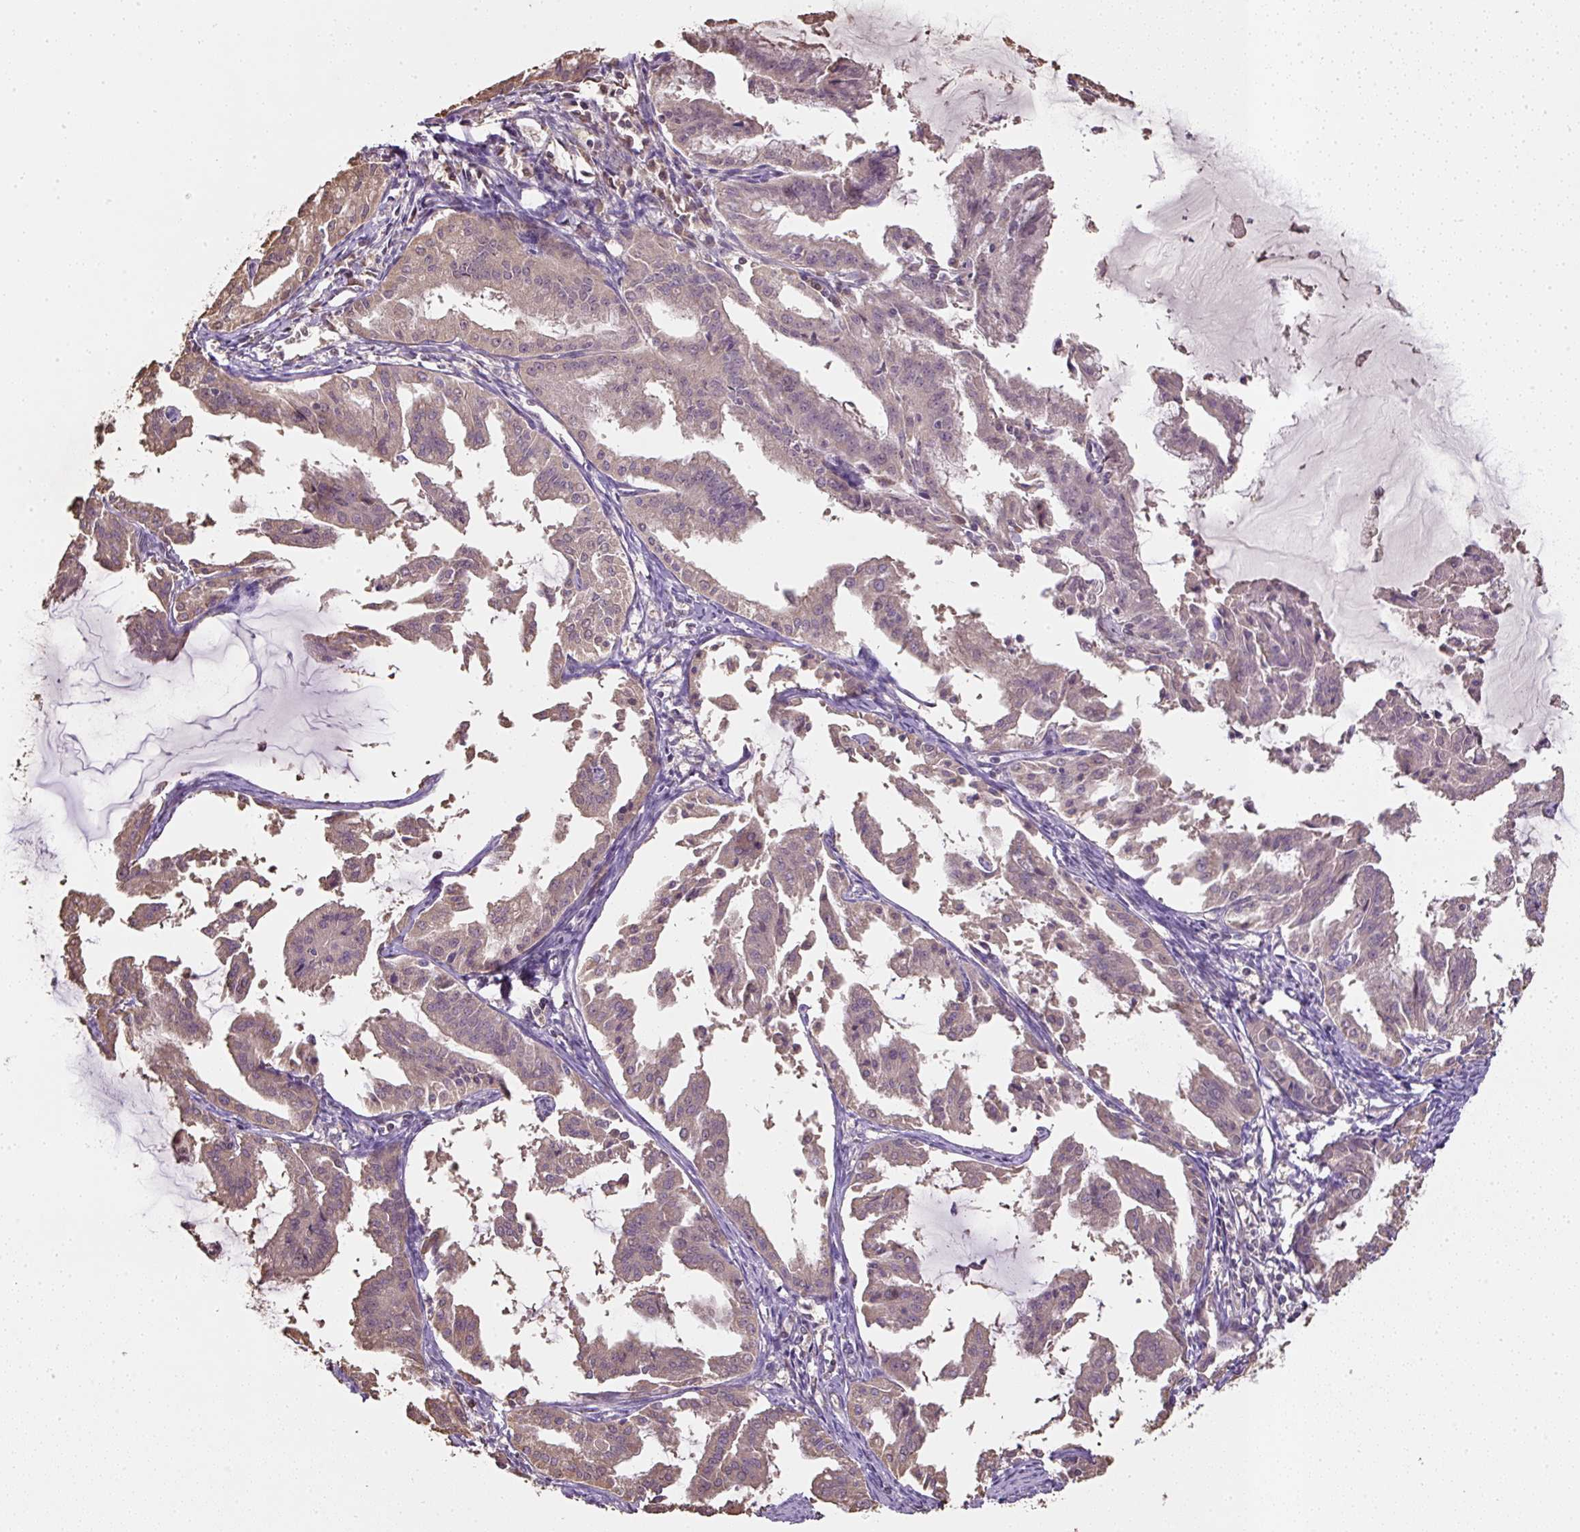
{"staining": {"intensity": "weak", "quantity": "25%-75%", "location": "cytoplasmic/membranous,nuclear"}, "tissue": "endometrial cancer", "cell_type": "Tumor cells", "image_type": "cancer", "snomed": [{"axis": "morphology", "description": "Adenocarcinoma, NOS"}, {"axis": "topography", "description": "Endometrium"}], "caption": "Endometrial cancer (adenocarcinoma) tissue shows weak cytoplasmic/membranous and nuclear staining in approximately 25%-75% of tumor cells", "gene": "TMEM170B", "patient": {"sex": "female", "age": 70}}